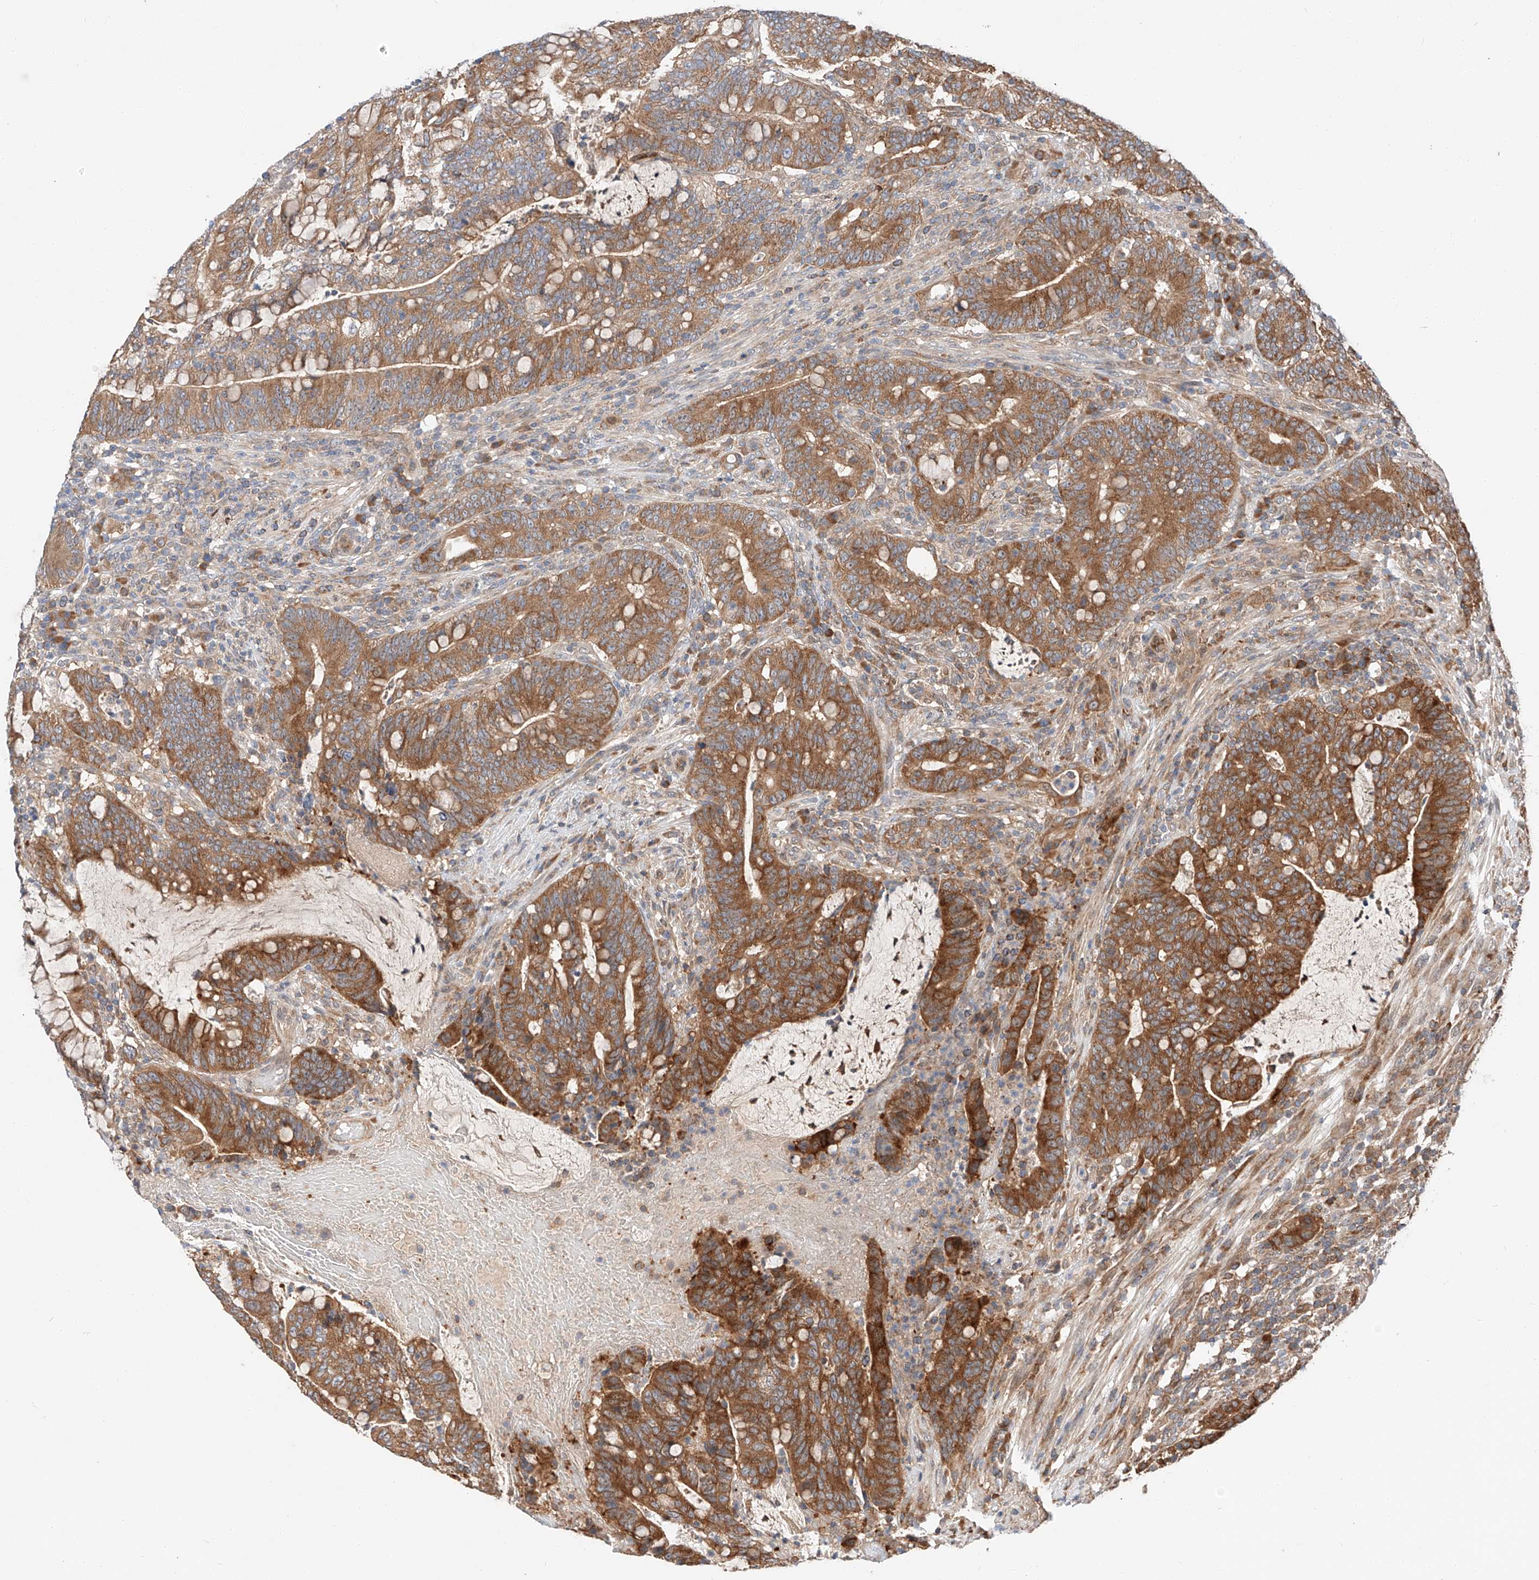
{"staining": {"intensity": "moderate", "quantity": ">75%", "location": "cytoplasmic/membranous"}, "tissue": "colorectal cancer", "cell_type": "Tumor cells", "image_type": "cancer", "snomed": [{"axis": "morphology", "description": "Adenocarcinoma, NOS"}, {"axis": "topography", "description": "Colon"}], "caption": "Colorectal adenocarcinoma stained with a protein marker reveals moderate staining in tumor cells.", "gene": "RUSC1", "patient": {"sex": "female", "age": 66}}